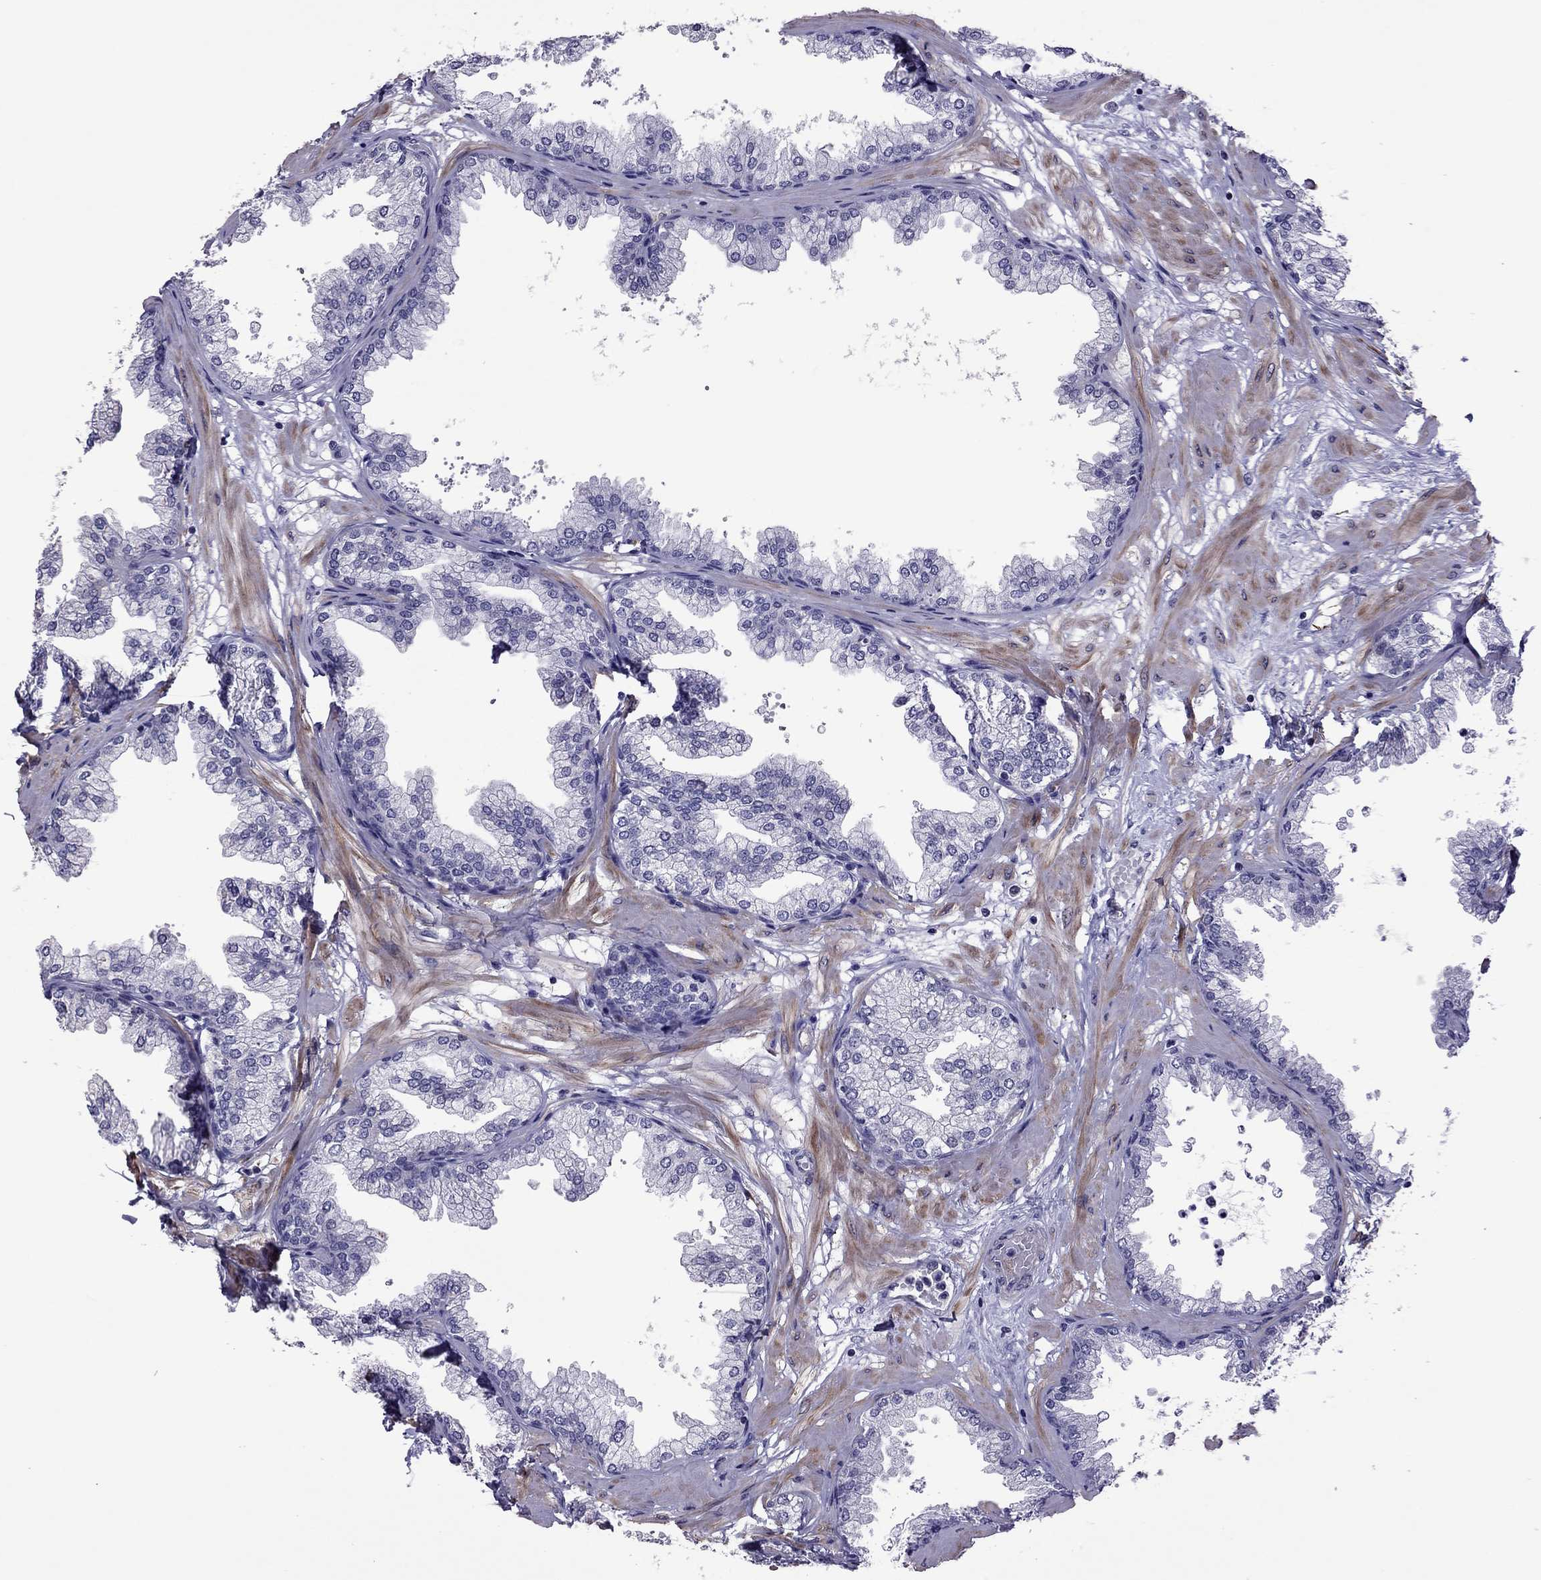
{"staining": {"intensity": "negative", "quantity": "none", "location": "none"}, "tissue": "prostate", "cell_type": "Glandular cells", "image_type": "normal", "snomed": [{"axis": "morphology", "description": "Normal tissue, NOS"}, {"axis": "topography", "description": "Prostate"}], "caption": "Immunohistochemical staining of normal prostate shows no significant staining in glandular cells. (Brightfield microscopy of DAB (3,3'-diaminobenzidine) immunohistochemistry at high magnification).", "gene": "SLC16A8", "patient": {"sex": "male", "age": 37}}